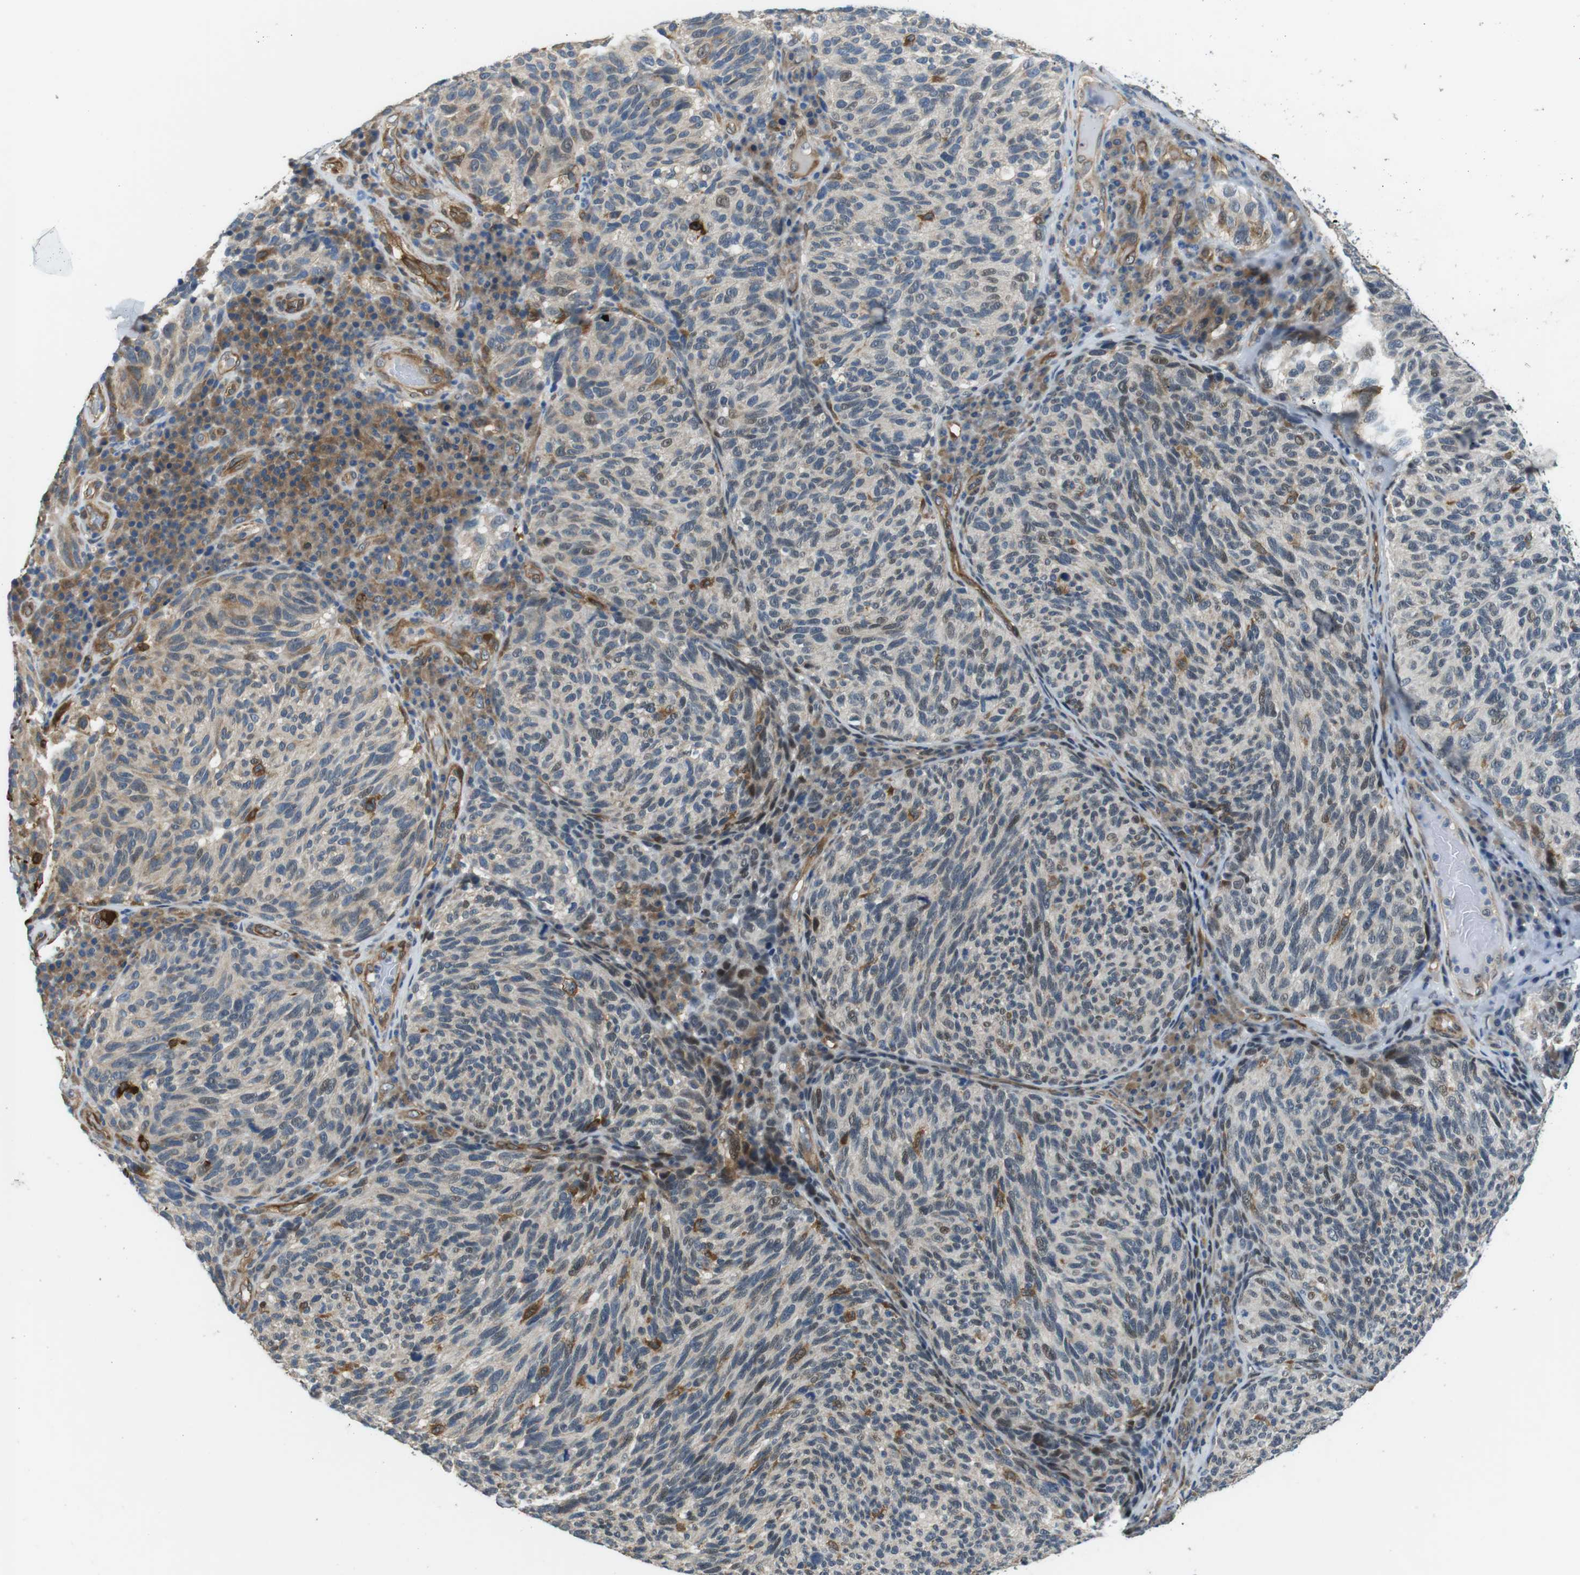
{"staining": {"intensity": "negative", "quantity": "none", "location": "none"}, "tissue": "melanoma", "cell_type": "Tumor cells", "image_type": "cancer", "snomed": [{"axis": "morphology", "description": "Malignant melanoma, NOS"}, {"axis": "topography", "description": "Skin"}], "caption": "This is an immunohistochemistry photomicrograph of melanoma. There is no positivity in tumor cells.", "gene": "PALD1", "patient": {"sex": "female", "age": 73}}